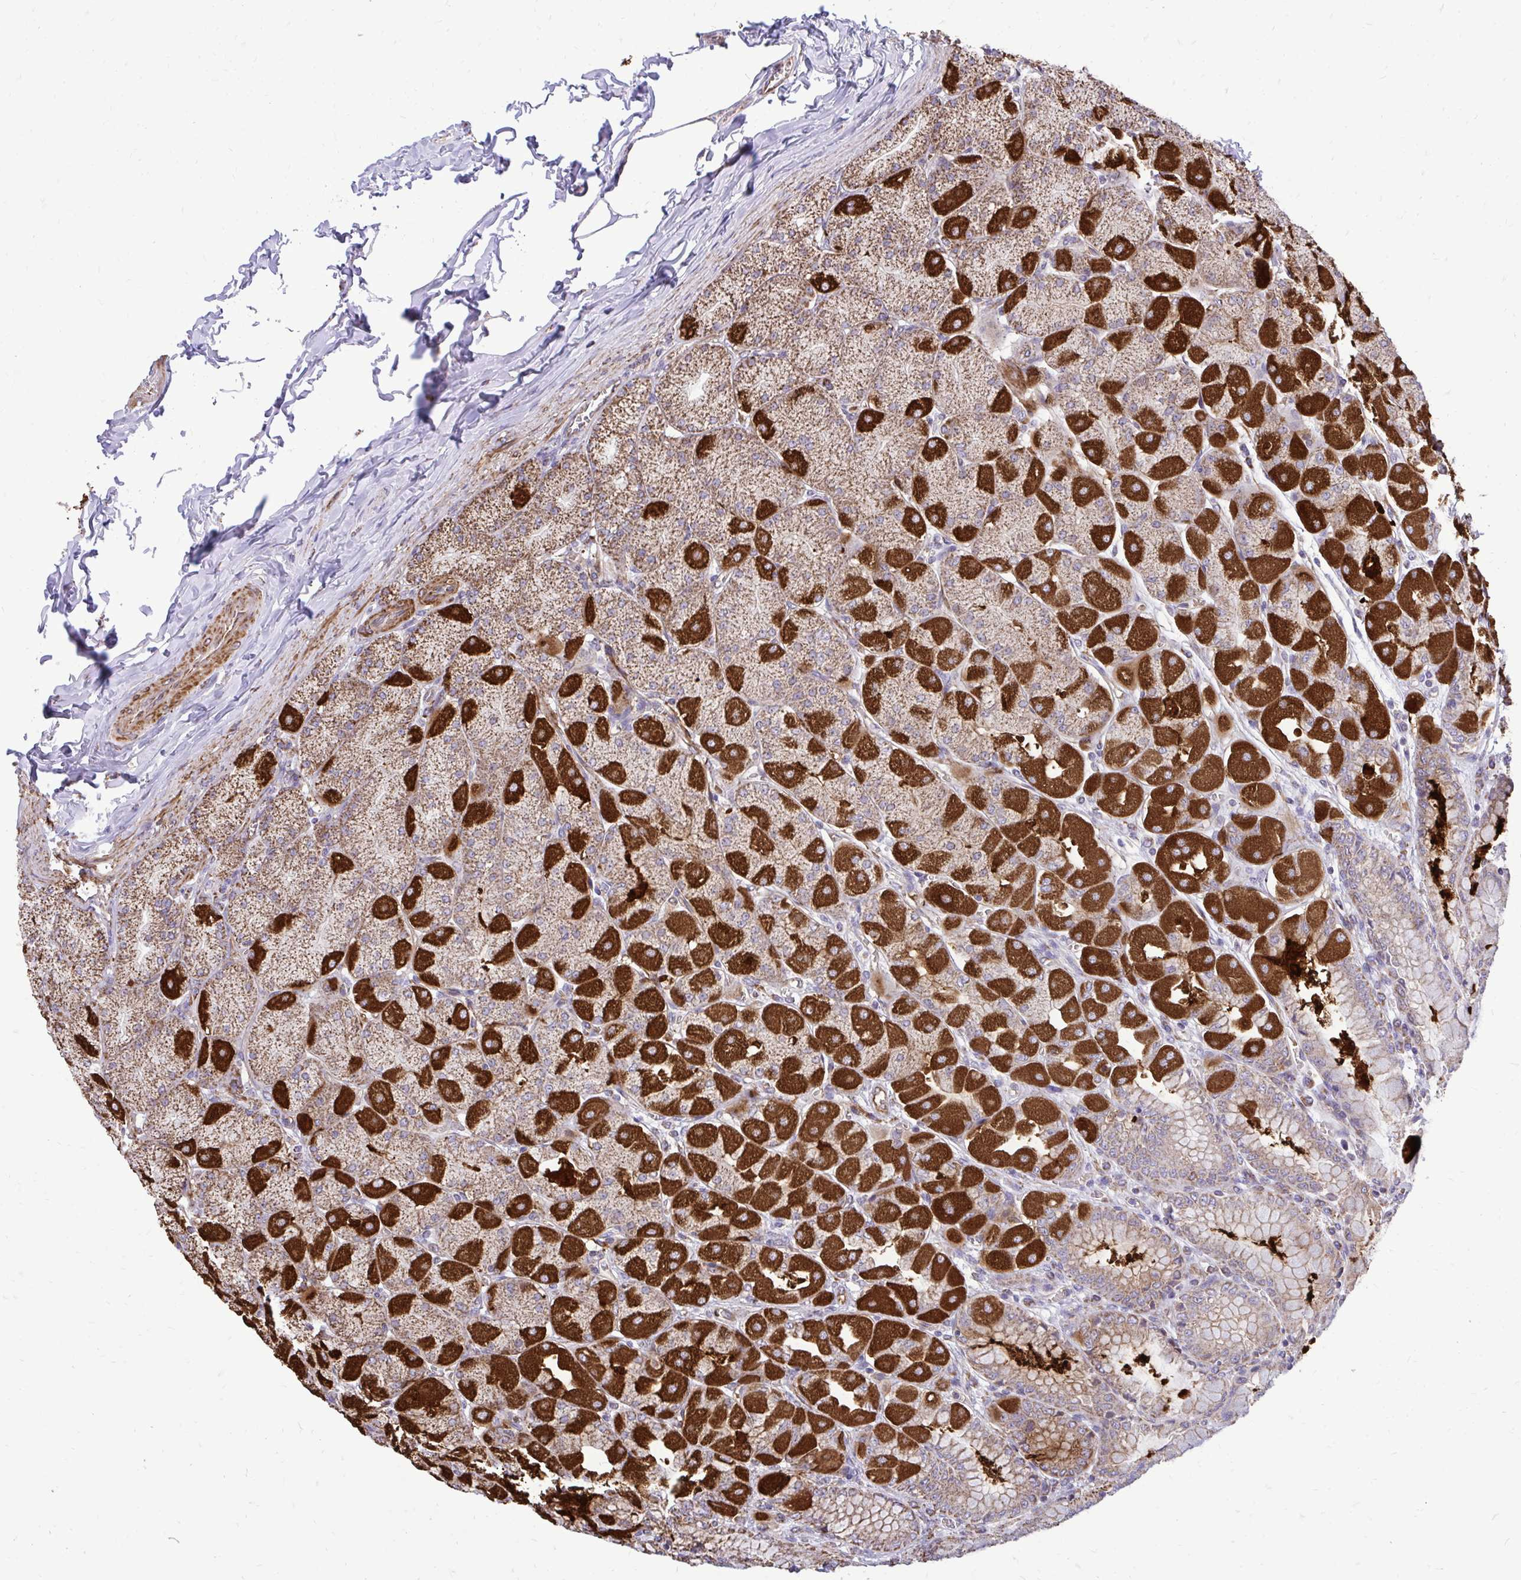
{"staining": {"intensity": "strong", "quantity": "25%-75%", "location": "cytoplasmic/membranous"}, "tissue": "stomach", "cell_type": "Glandular cells", "image_type": "normal", "snomed": [{"axis": "morphology", "description": "Normal tissue, NOS"}, {"axis": "topography", "description": "Stomach, upper"}], "caption": "About 25%-75% of glandular cells in benign human stomach show strong cytoplasmic/membranous protein expression as visualized by brown immunohistochemical staining.", "gene": "UBE2C", "patient": {"sex": "female", "age": 56}}